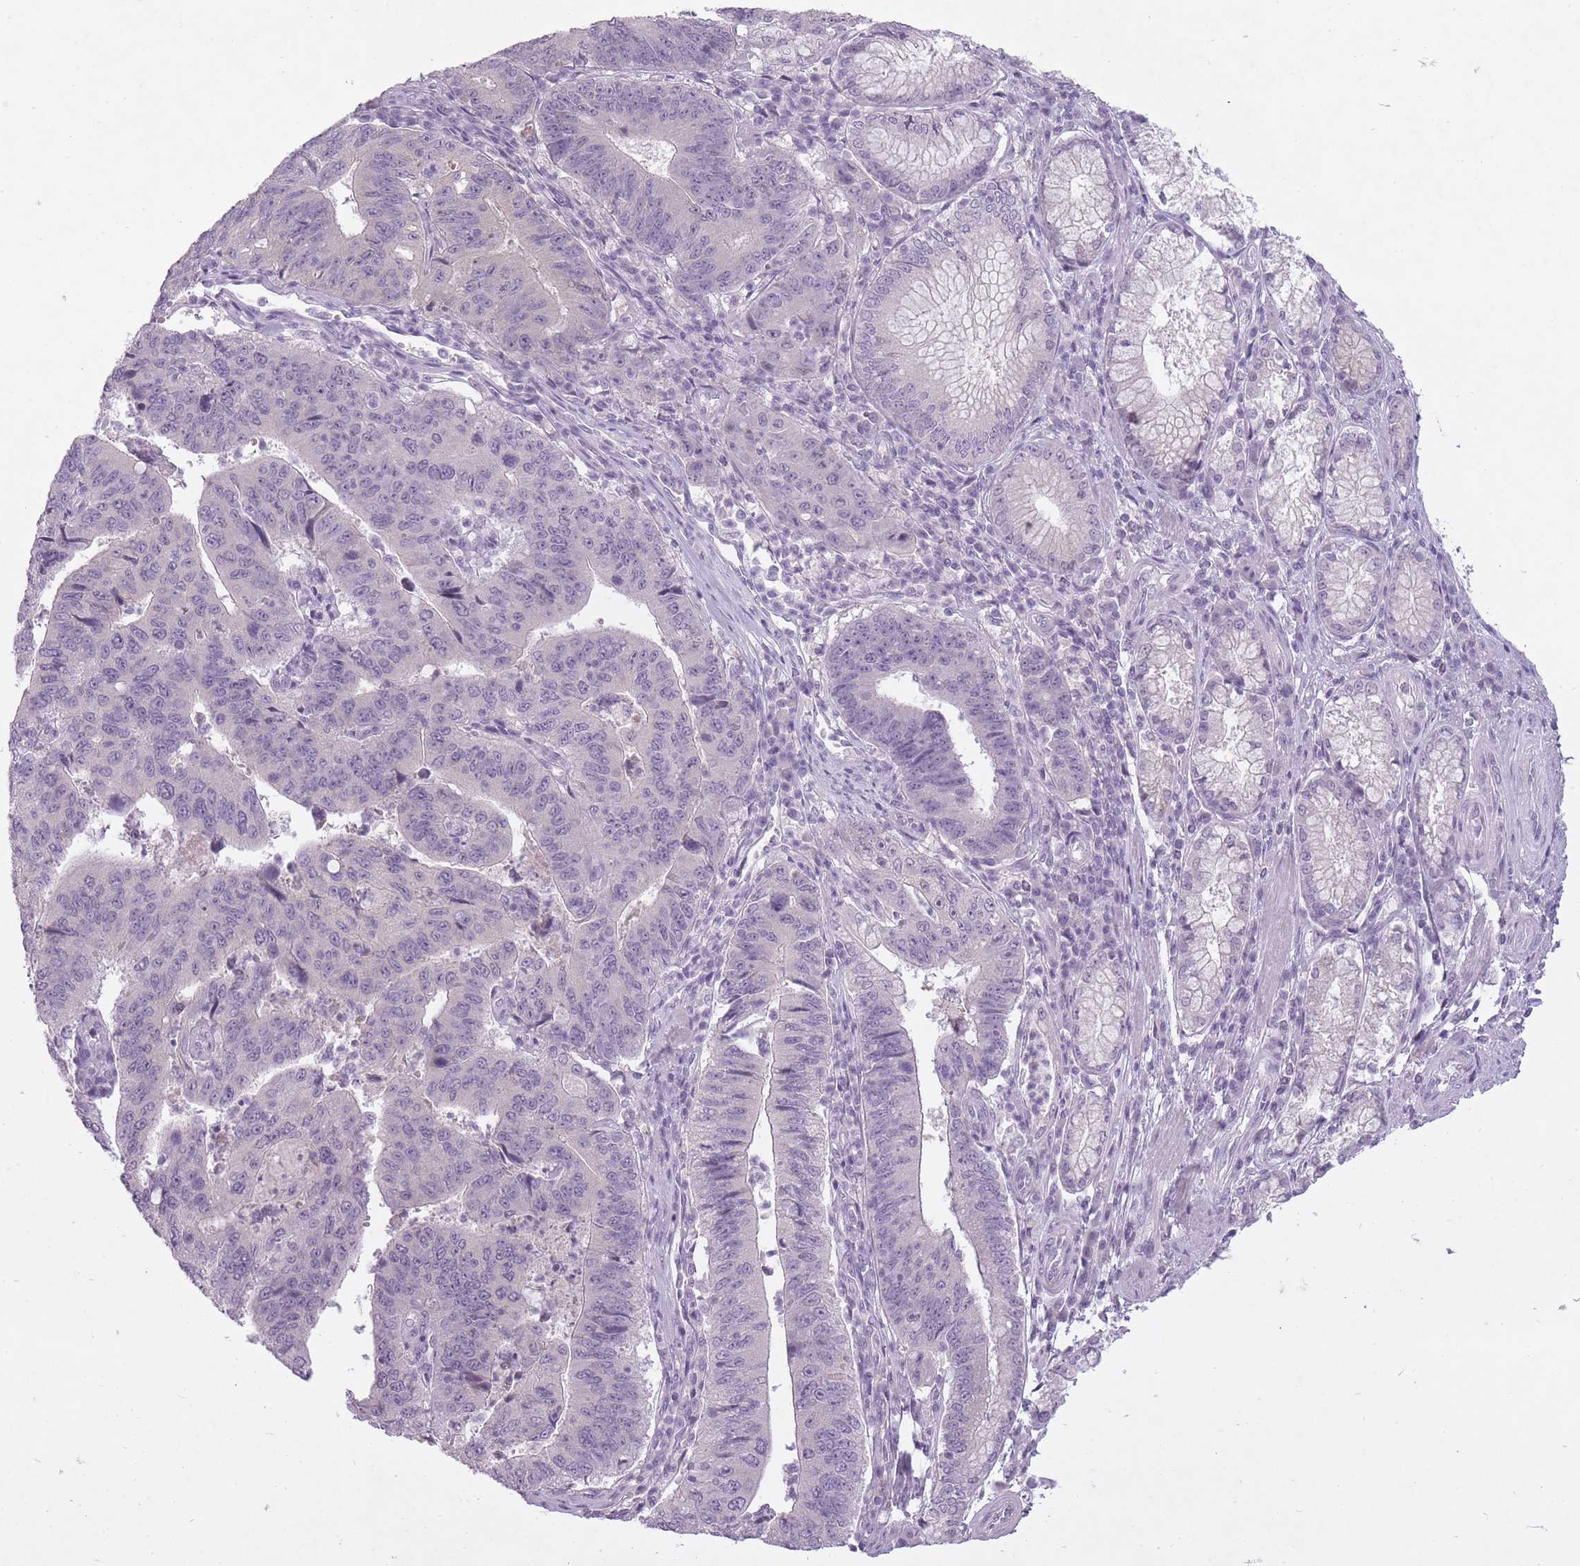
{"staining": {"intensity": "negative", "quantity": "none", "location": "none"}, "tissue": "stomach cancer", "cell_type": "Tumor cells", "image_type": "cancer", "snomed": [{"axis": "morphology", "description": "Adenocarcinoma, NOS"}, {"axis": "topography", "description": "Stomach"}], "caption": "Immunohistochemistry (IHC) of human stomach cancer (adenocarcinoma) shows no staining in tumor cells. (Brightfield microscopy of DAB (3,3'-diaminobenzidine) IHC at high magnification).", "gene": "FAM43B", "patient": {"sex": "male", "age": 59}}